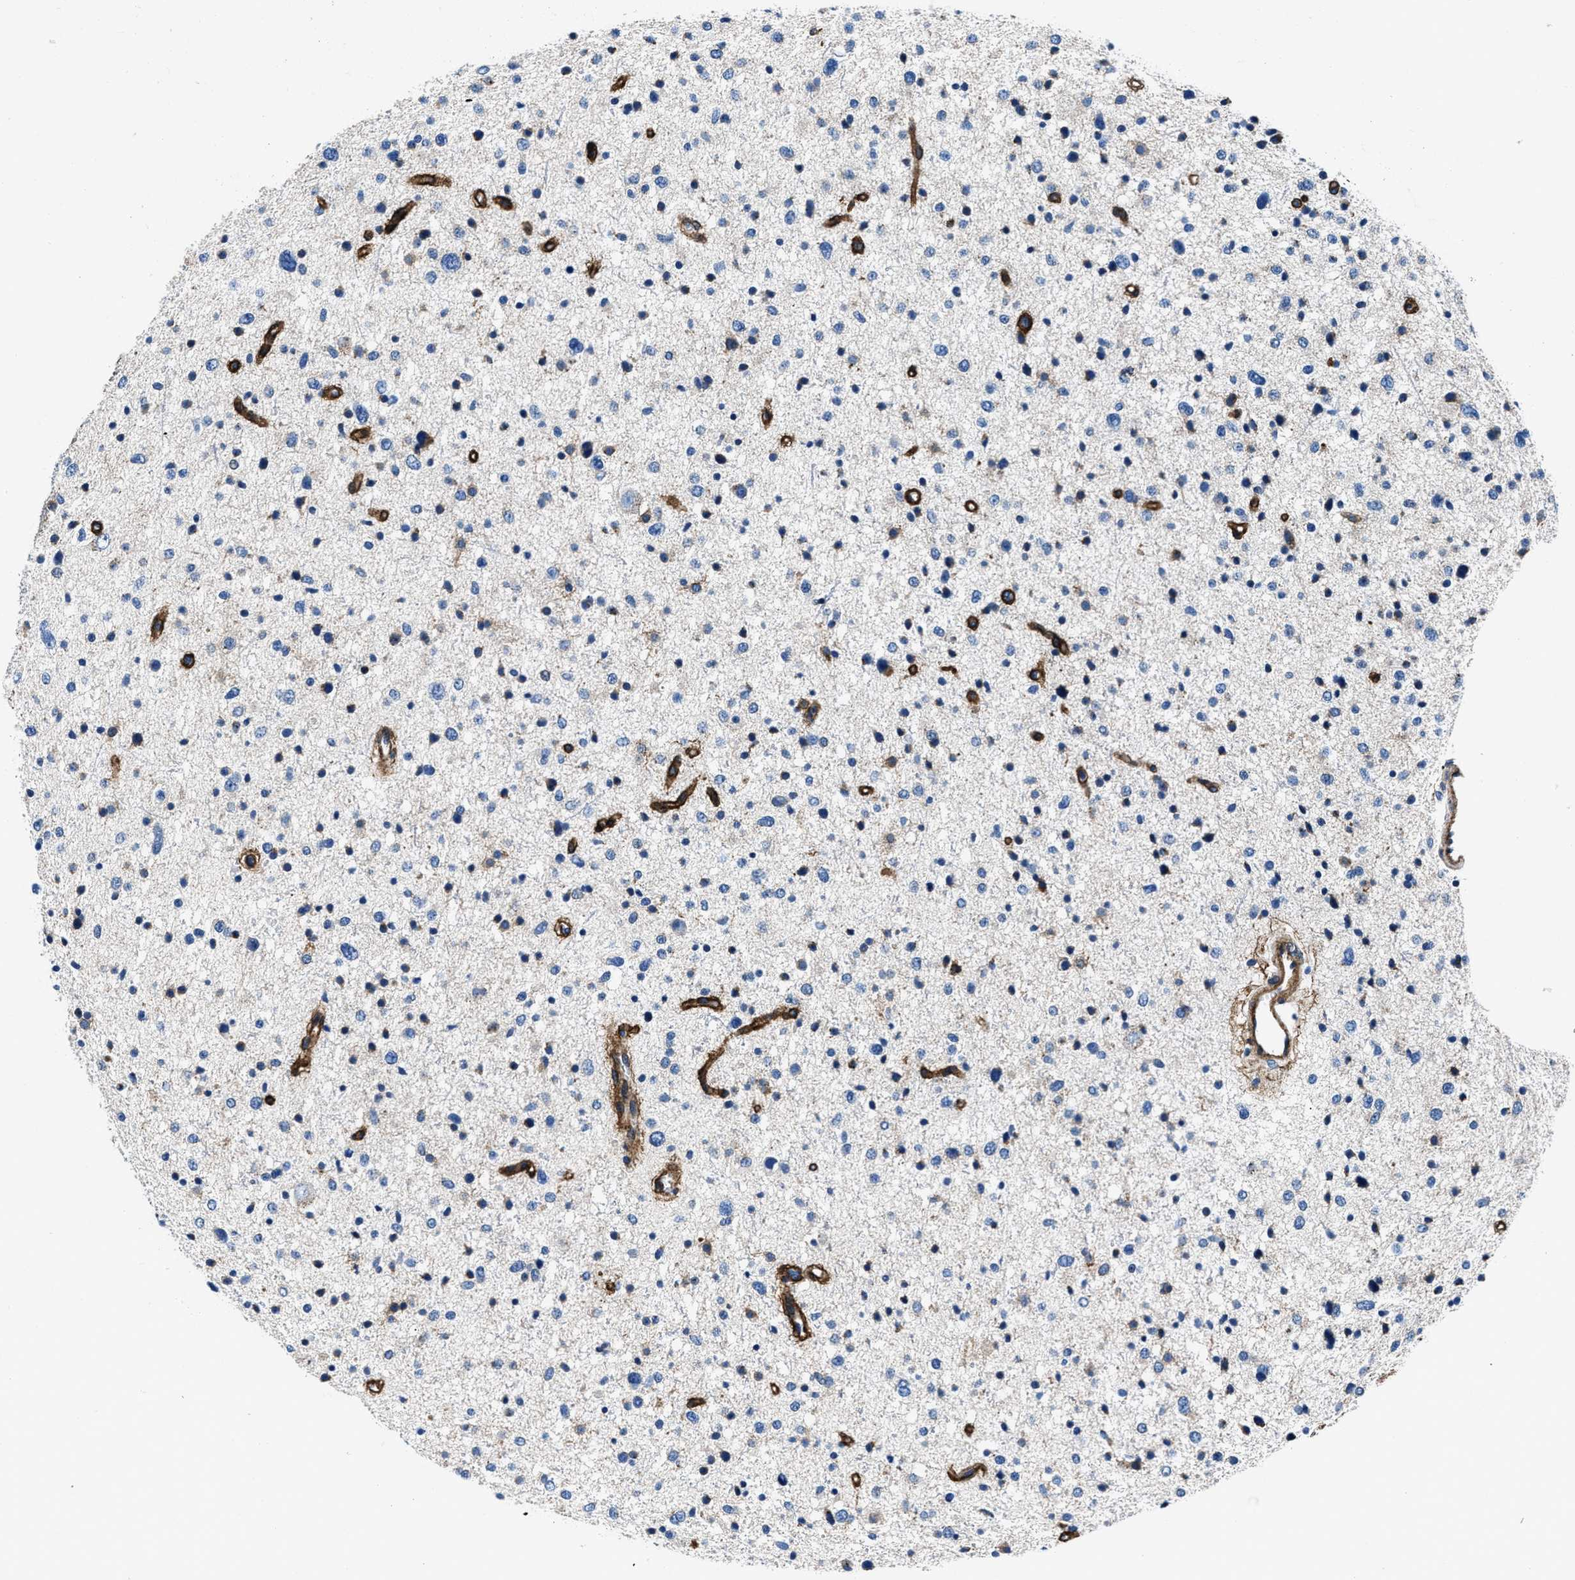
{"staining": {"intensity": "negative", "quantity": "none", "location": "none"}, "tissue": "glioma", "cell_type": "Tumor cells", "image_type": "cancer", "snomed": [{"axis": "morphology", "description": "Glioma, malignant, Low grade"}, {"axis": "topography", "description": "Brain"}], "caption": "Immunohistochemistry of glioma exhibits no staining in tumor cells.", "gene": "DAG1", "patient": {"sex": "female", "age": 37}}